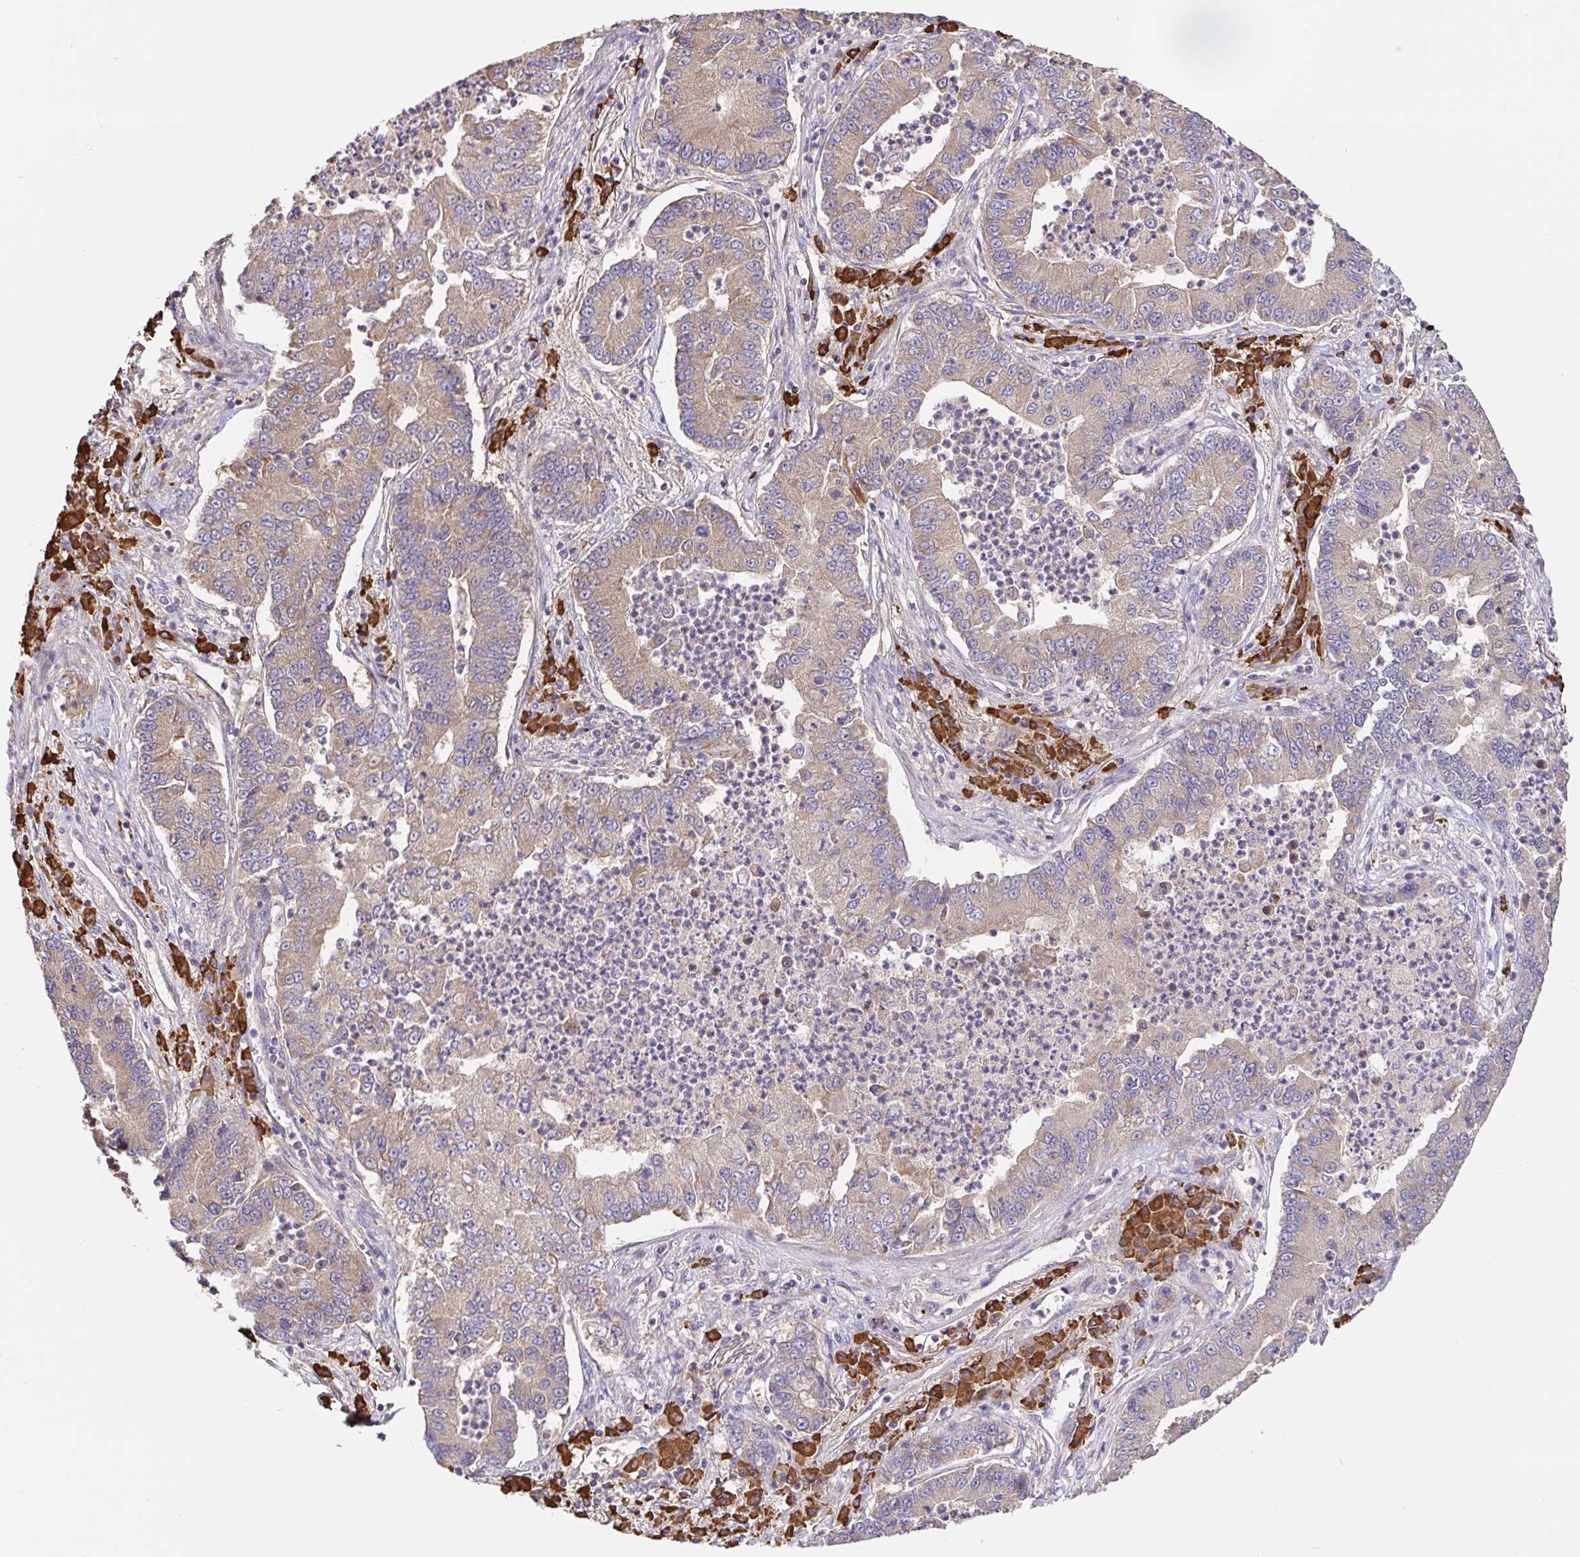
{"staining": {"intensity": "weak", "quantity": "25%-75%", "location": "cytoplasmic/membranous"}, "tissue": "lung cancer", "cell_type": "Tumor cells", "image_type": "cancer", "snomed": [{"axis": "morphology", "description": "Adenocarcinoma, NOS"}, {"axis": "topography", "description": "Lung"}], "caption": "Tumor cells reveal low levels of weak cytoplasmic/membranous positivity in about 25%-75% of cells in adenocarcinoma (lung).", "gene": "HAGH", "patient": {"sex": "female", "age": 57}}